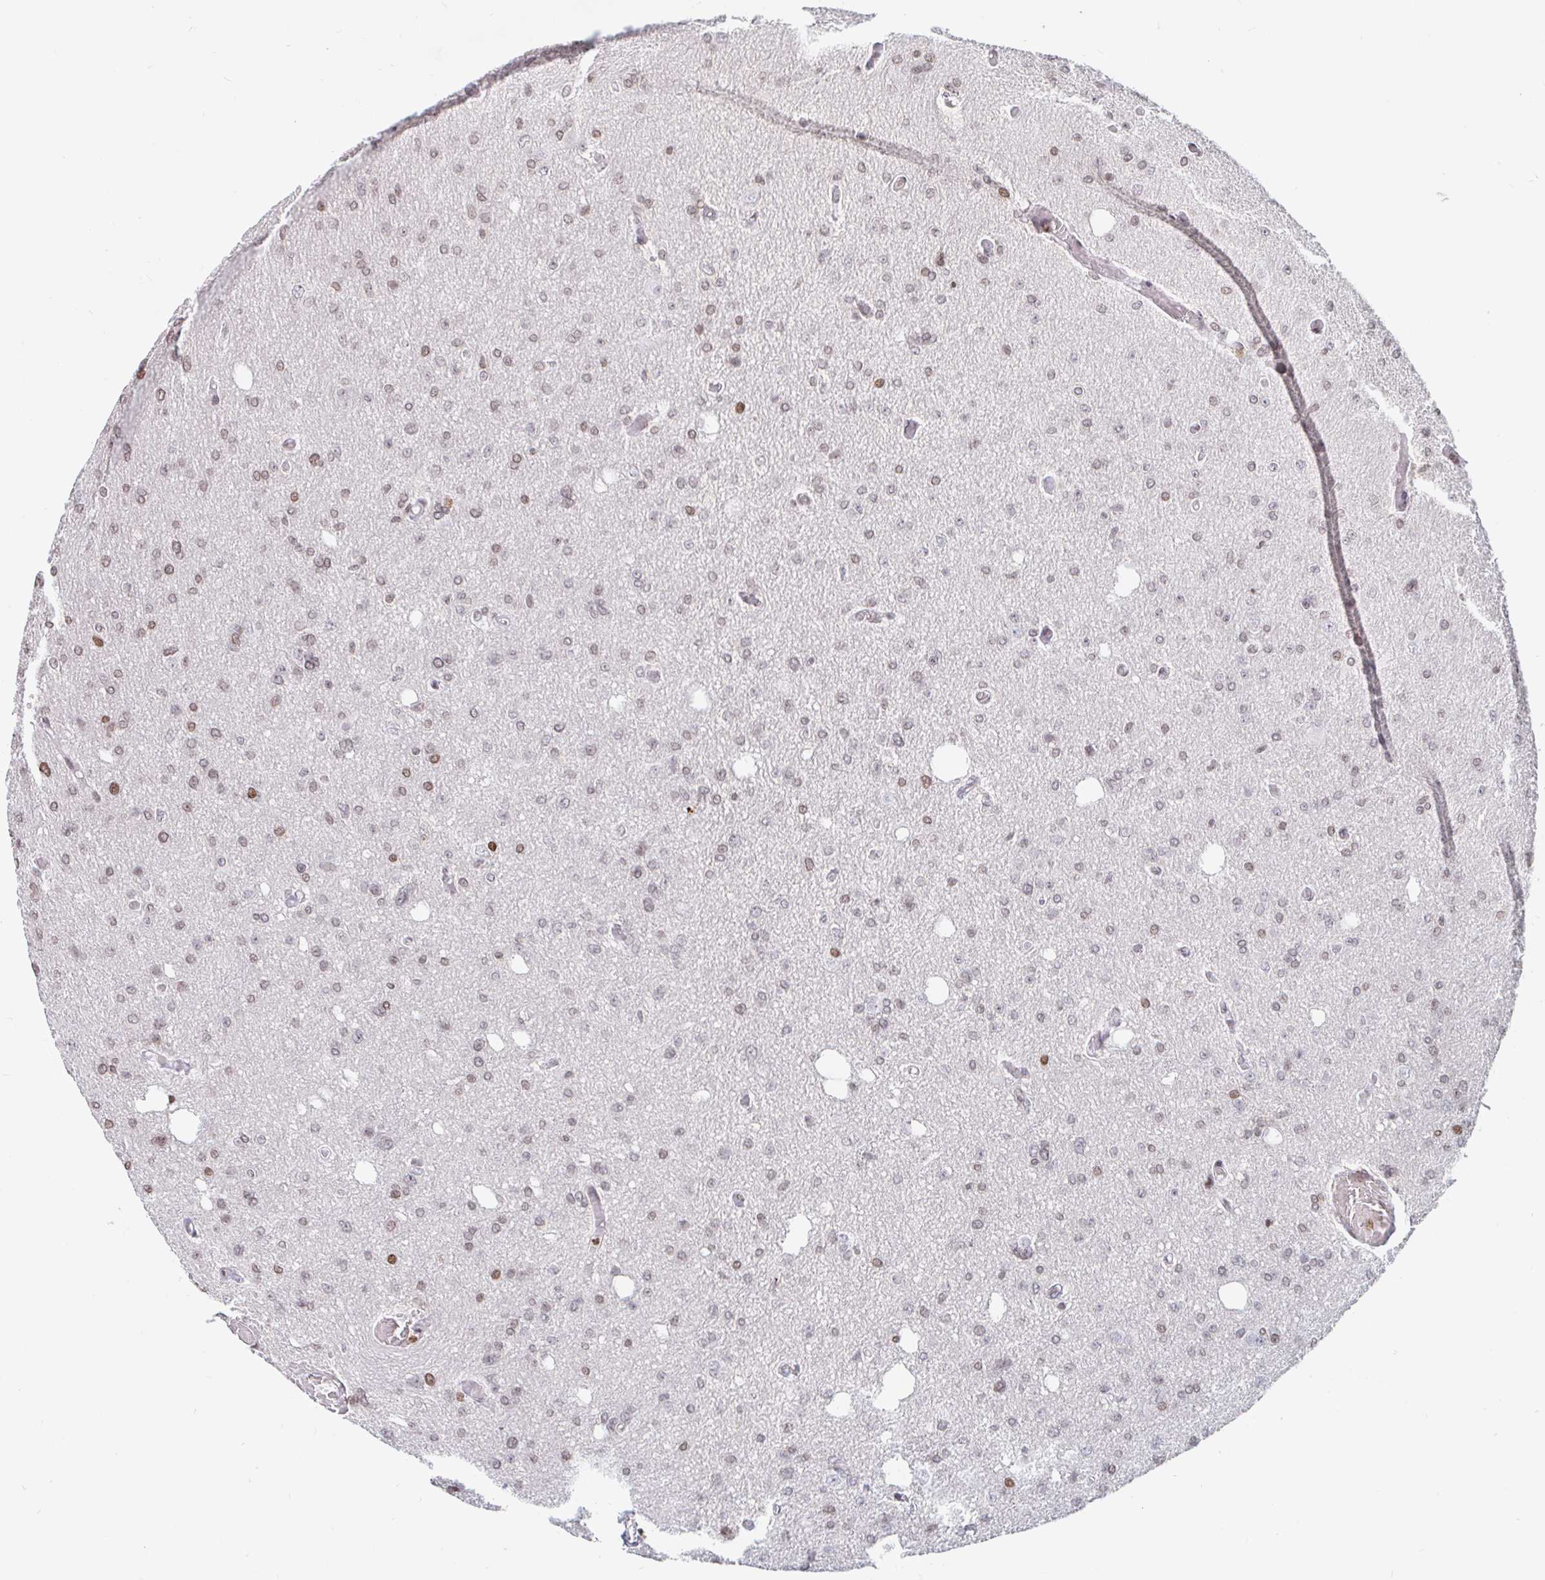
{"staining": {"intensity": "weak", "quantity": "<25%", "location": "nuclear"}, "tissue": "glioma", "cell_type": "Tumor cells", "image_type": "cancer", "snomed": [{"axis": "morphology", "description": "Glioma, malignant, Low grade"}, {"axis": "topography", "description": "Brain"}], "caption": "Tumor cells show no significant staining in low-grade glioma (malignant). Nuclei are stained in blue.", "gene": "HOXC10", "patient": {"sex": "male", "age": 26}}